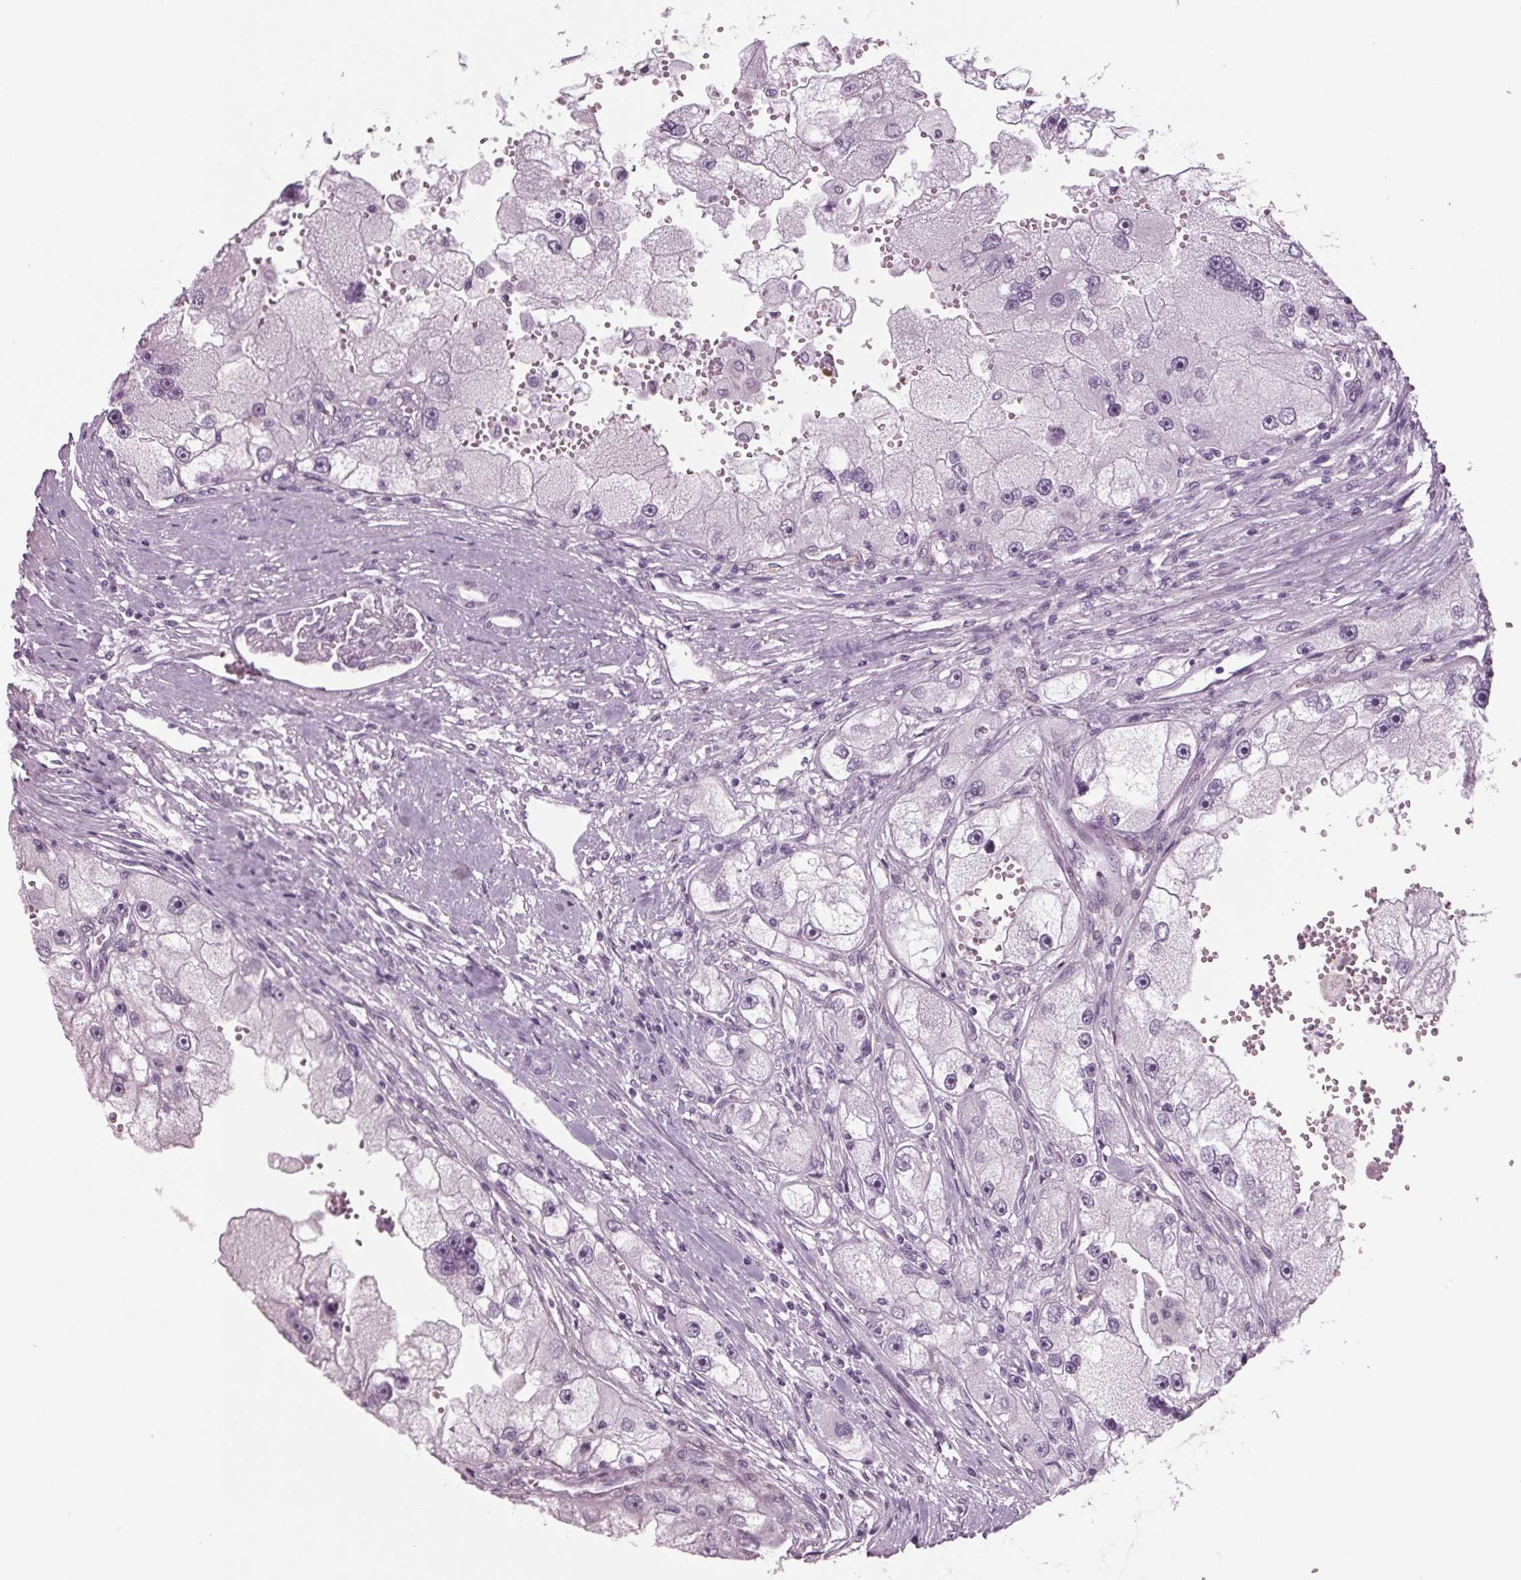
{"staining": {"intensity": "negative", "quantity": "none", "location": "none"}, "tissue": "renal cancer", "cell_type": "Tumor cells", "image_type": "cancer", "snomed": [{"axis": "morphology", "description": "Adenocarcinoma, NOS"}, {"axis": "topography", "description": "Kidney"}], "caption": "IHC photomicrograph of neoplastic tissue: renal cancer (adenocarcinoma) stained with DAB (3,3'-diaminobenzidine) exhibits no significant protein expression in tumor cells.", "gene": "BHLHE22", "patient": {"sex": "male", "age": 63}}